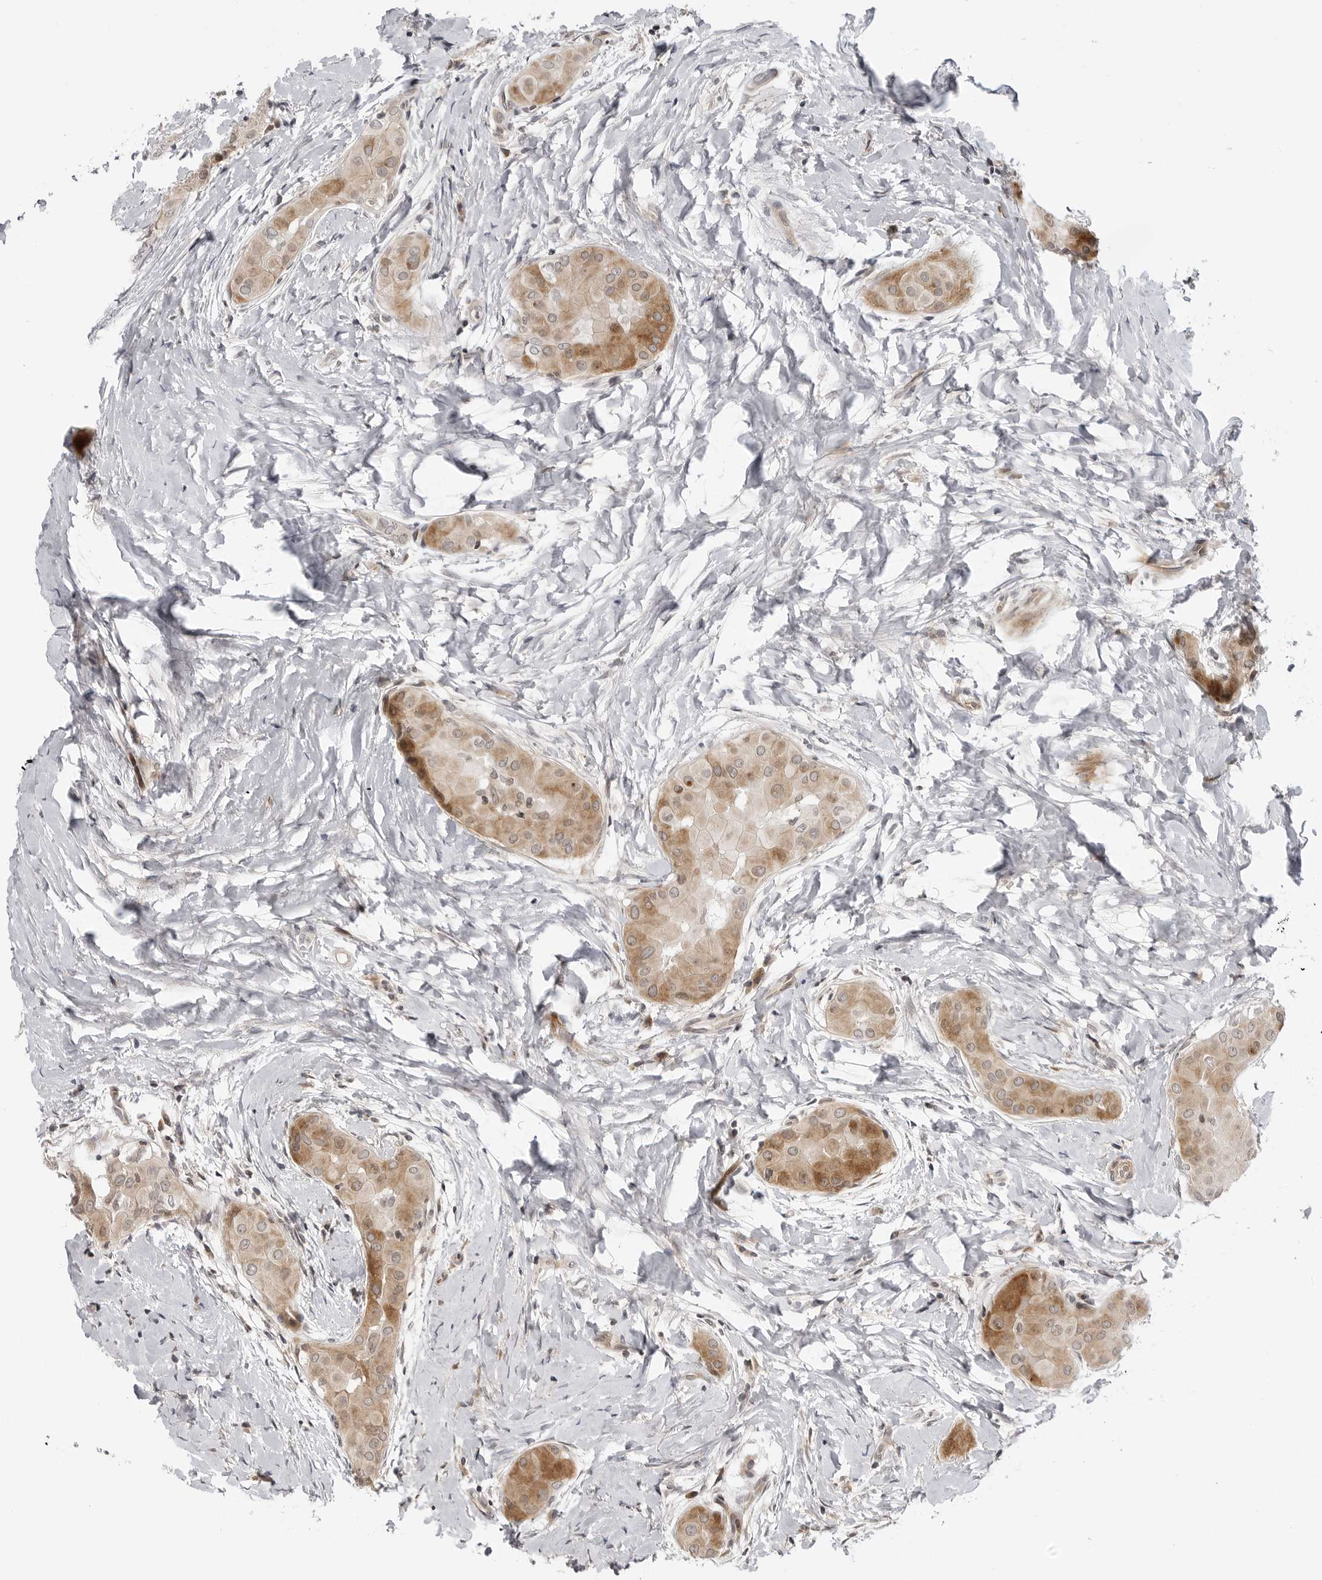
{"staining": {"intensity": "moderate", "quantity": "25%-75%", "location": "cytoplasmic/membranous"}, "tissue": "thyroid cancer", "cell_type": "Tumor cells", "image_type": "cancer", "snomed": [{"axis": "morphology", "description": "Papillary adenocarcinoma, NOS"}, {"axis": "topography", "description": "Thyroid gland"}], "caption": "Thyroid papillary adenocarcinoma stained for a protein (brown) demonstrates moderate cytoplasmic/membranous positive staining in about 25%-75% of tumor cells.", "gene": "ADAMTS5", "patient": {"sex": "male", "age": 33}}